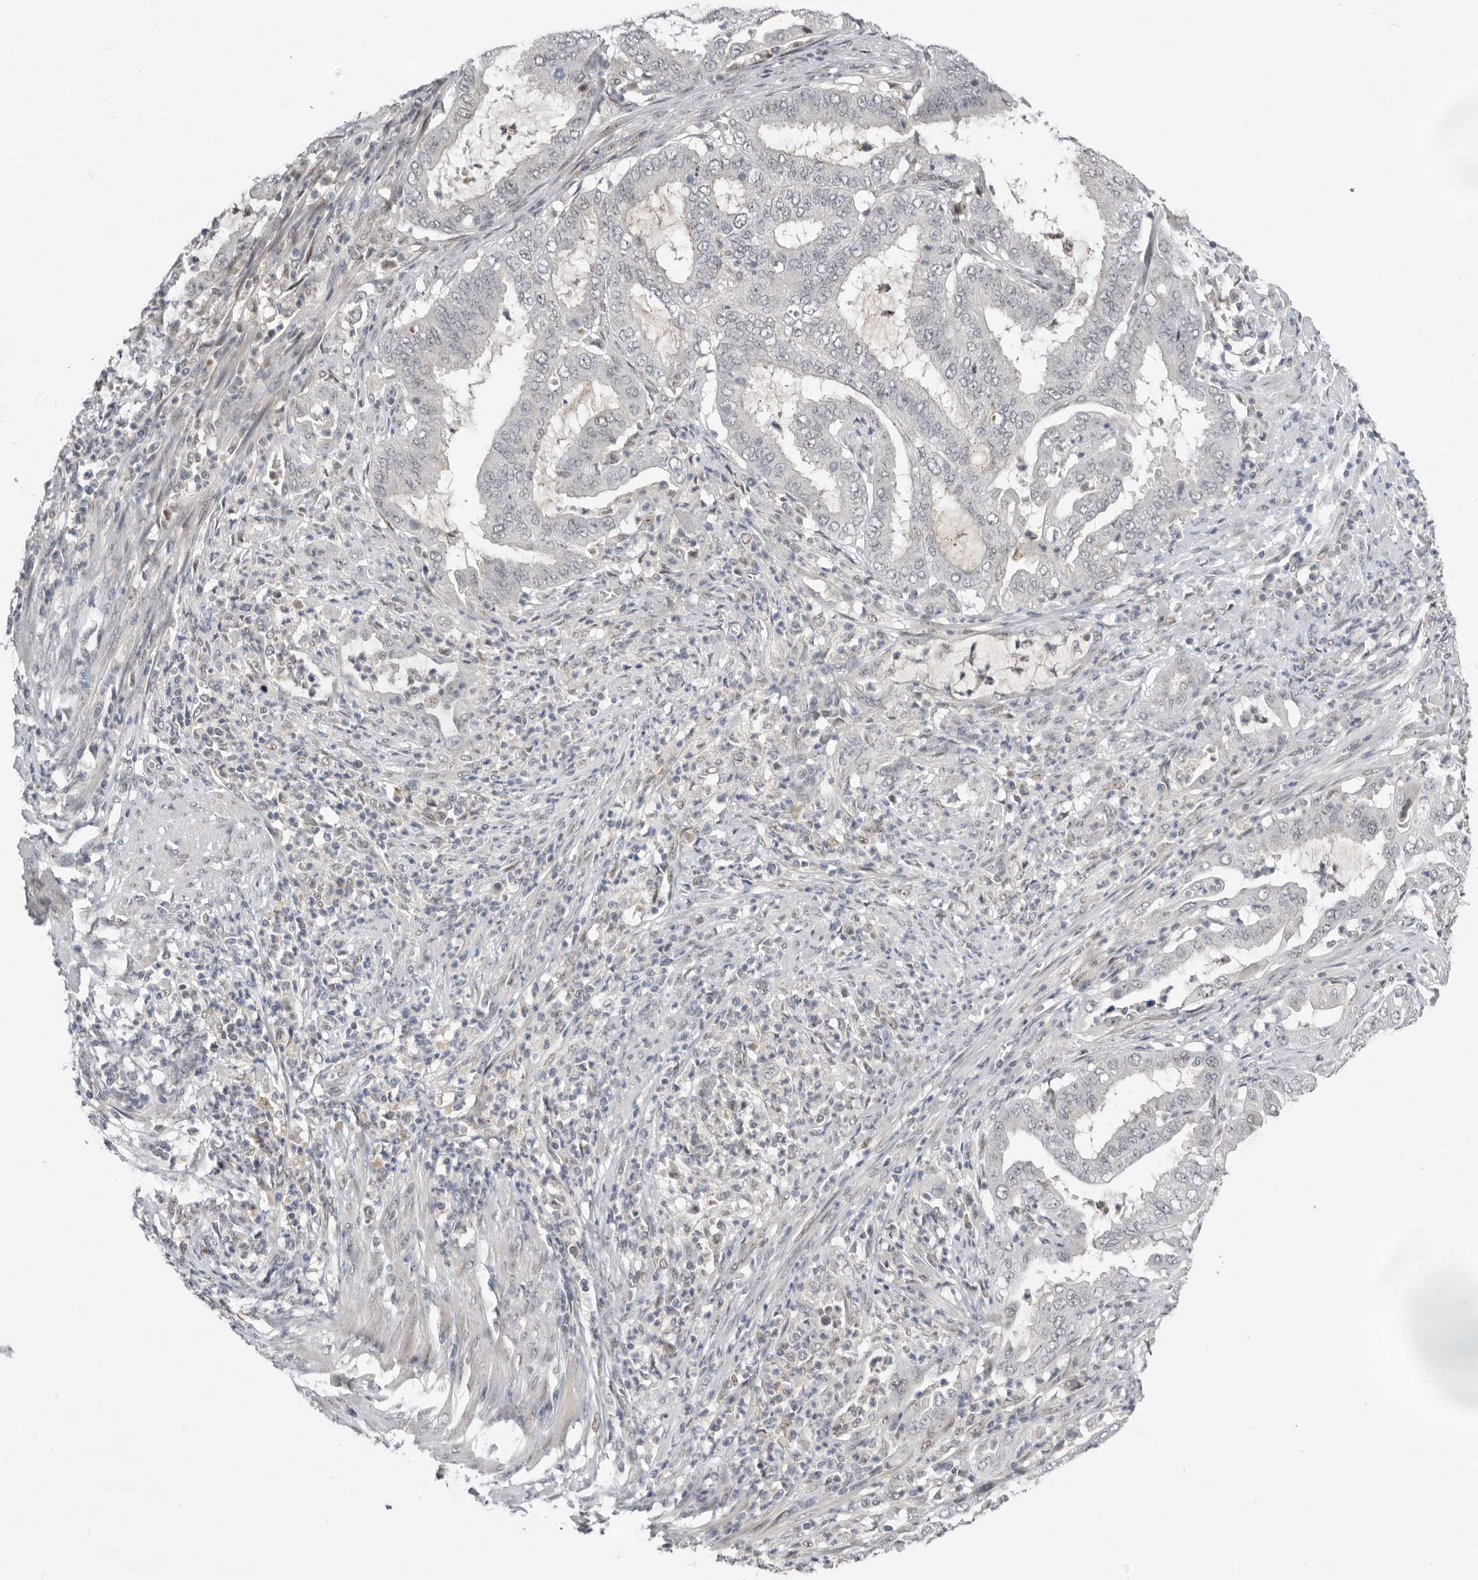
{"staining": {"intensity": "negative", "quantity": "none", "location": "none"}, "tissue": "endometrial cancer", "cell_type": "Tumor cells", "image_type": "cancer", "snomed": [{"axis": "morphology", "description": "Adenocarcinoma, NOS"}, {"axis": "topography", "description": "Endometrium"}], "caption": "IHC of endometrial cancer reveals no staining in tumor cells.", "gene": "BRCA2", "patient": {"sex": "female", "age": 51}}